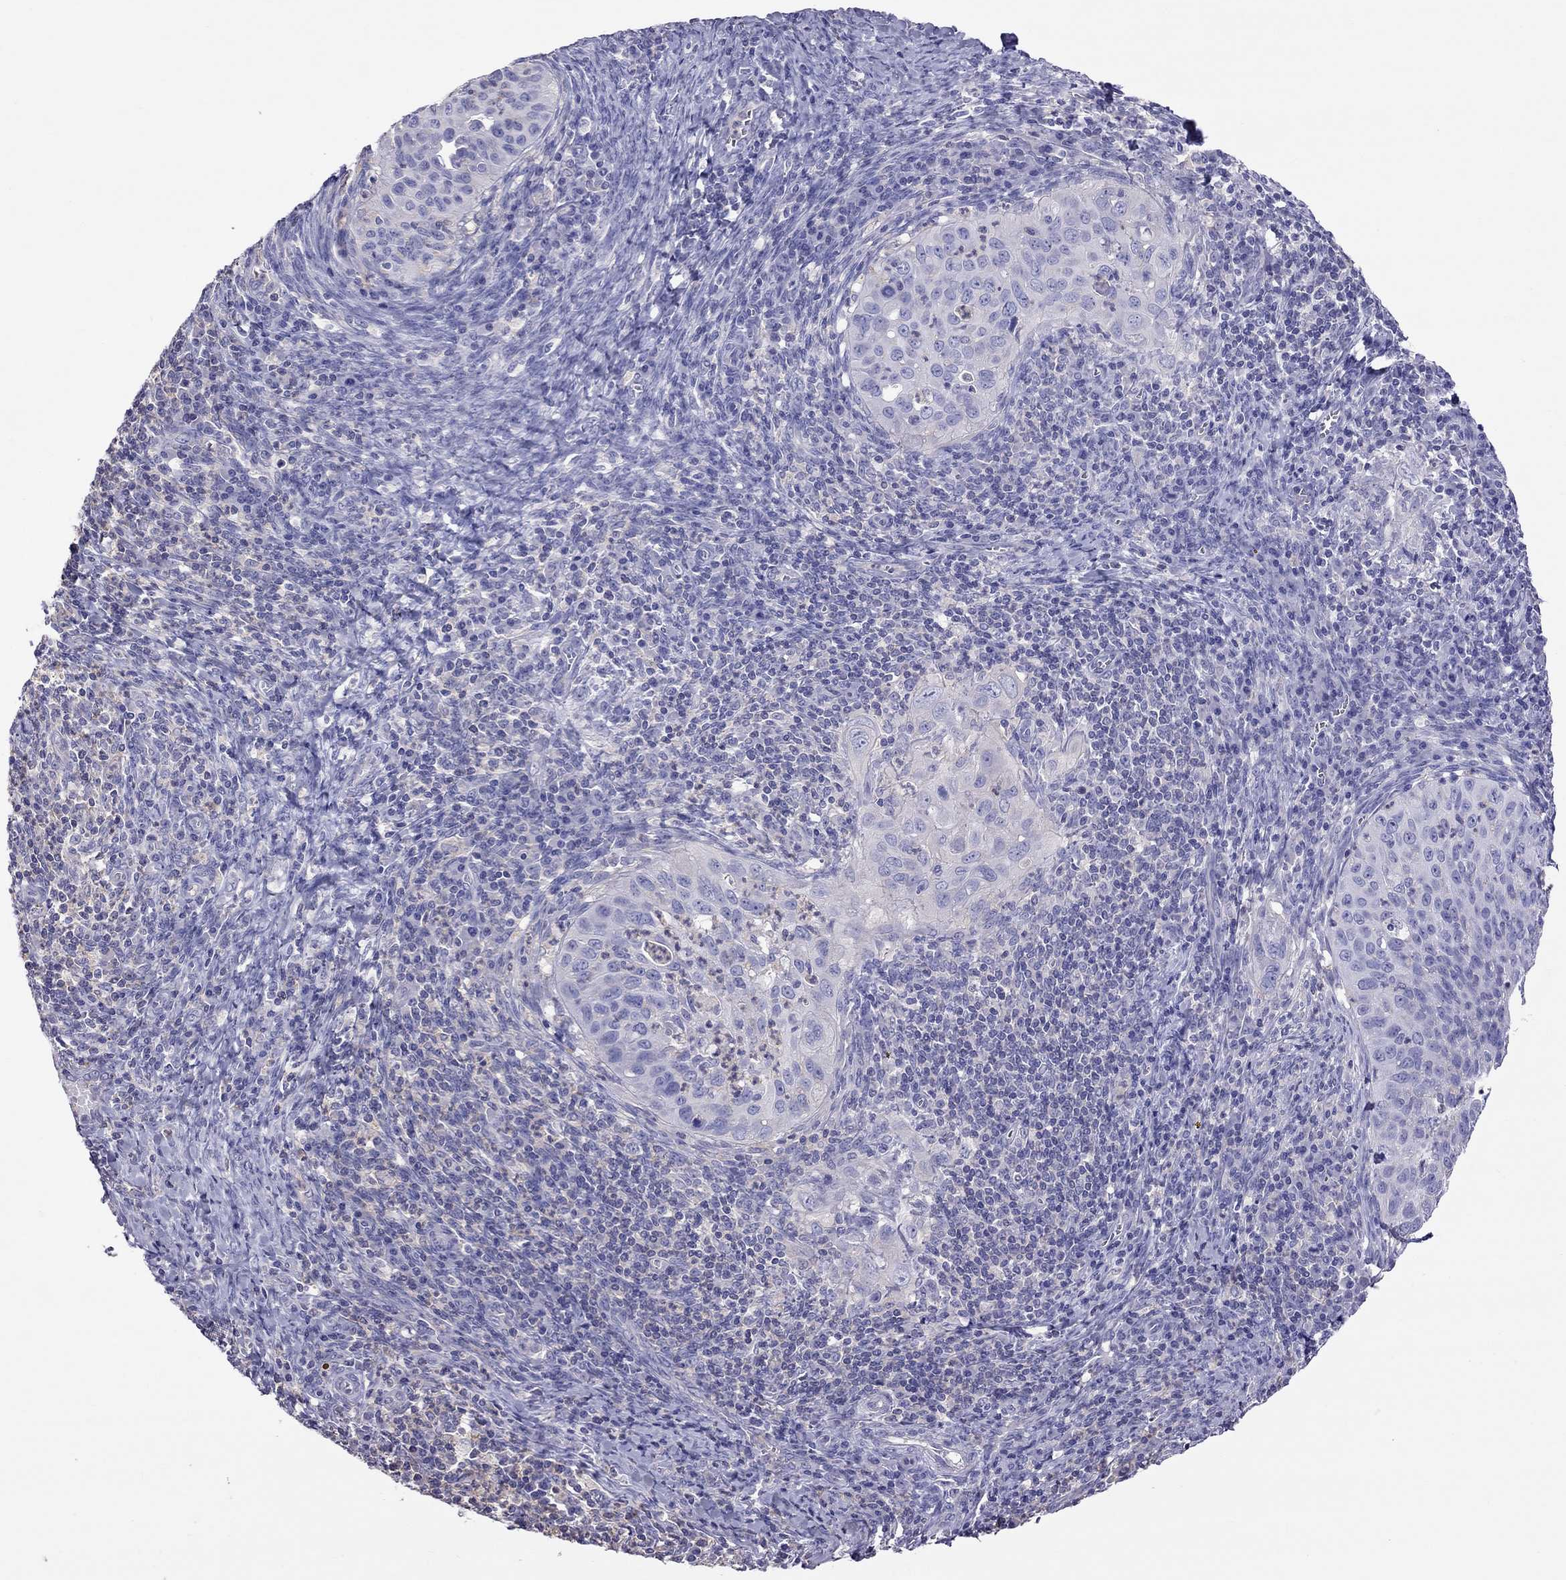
{"staining": {"intensity": "negative", "quantity": "none", "location": "none"}, "tissue": "cervical cancer", "cell_type": "Tumor cells", "image_type": "cancer", "snomed": [{"axis": "morphology", "description": "Squamous cell carcinoma, NOS"}, {"axis": "topography", "description": "Cervix"}], "caption": "Micrograph shows no protein positivity in tumor cells of cervical squamous cell carcinoma tissue.", "gene": "TEX22", "patient": {"sex": "female", "age": 26}}